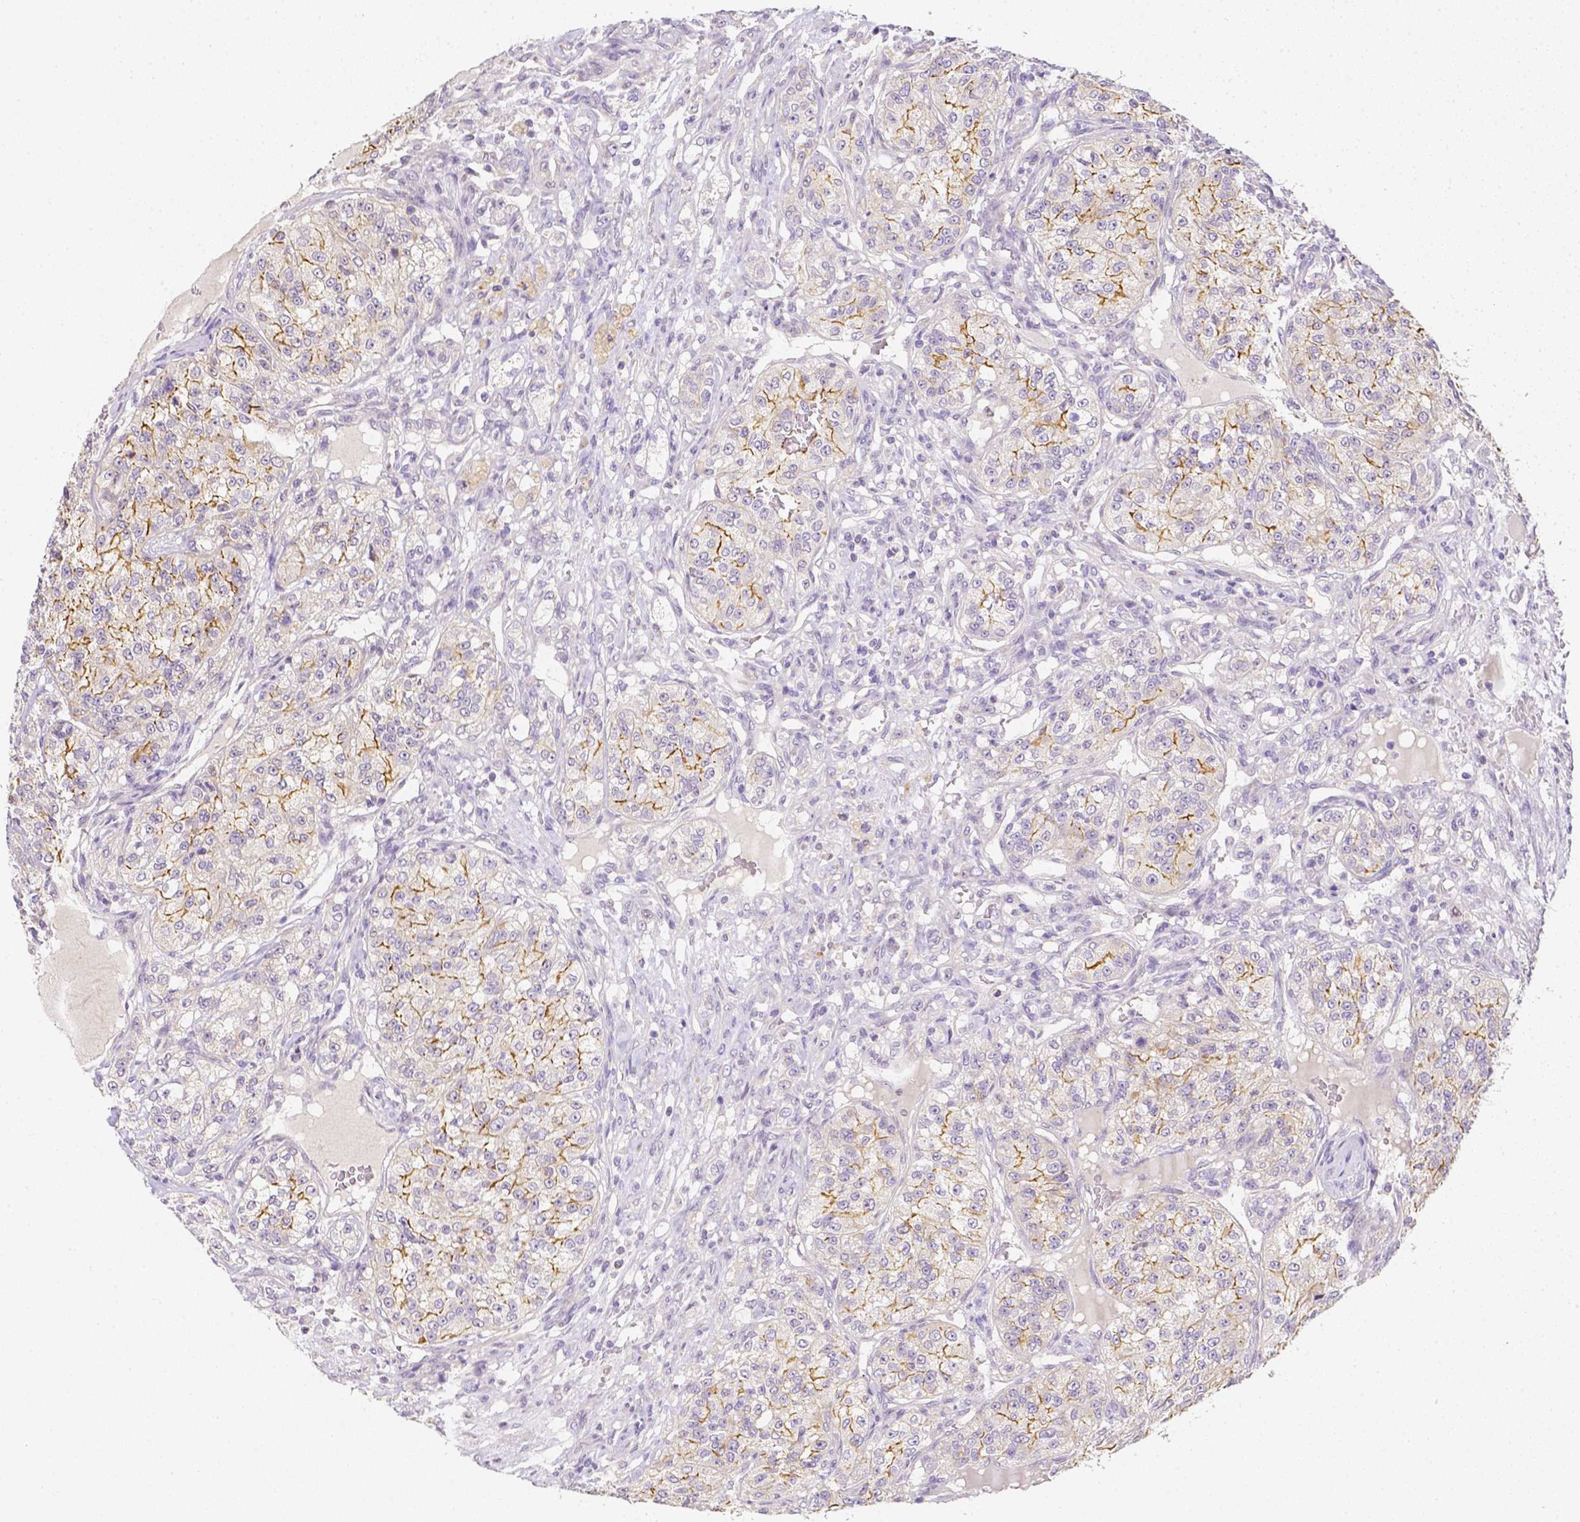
{"staining": {"intensity": "moderate", "quantity": "<25%", "location": "cytoplasmic/membranous"}, "tissue": "renal cancer", "cell_type": "Tumor cells", "image_type": "cancer", "snomed": [{"axis": "morphology", "description": "Adenocarcinoma, NOS"}, {"axis": "topography", "description": "Kidney"}], "caption": "Human renal adenocarcinoma stained for a protein (brown) shows moderate cytoplasmic/membranous positive expression in approximately <25% of tumor cells.", "gene": "C10orf67", "patient": {"sex": "female", "age": 63}}